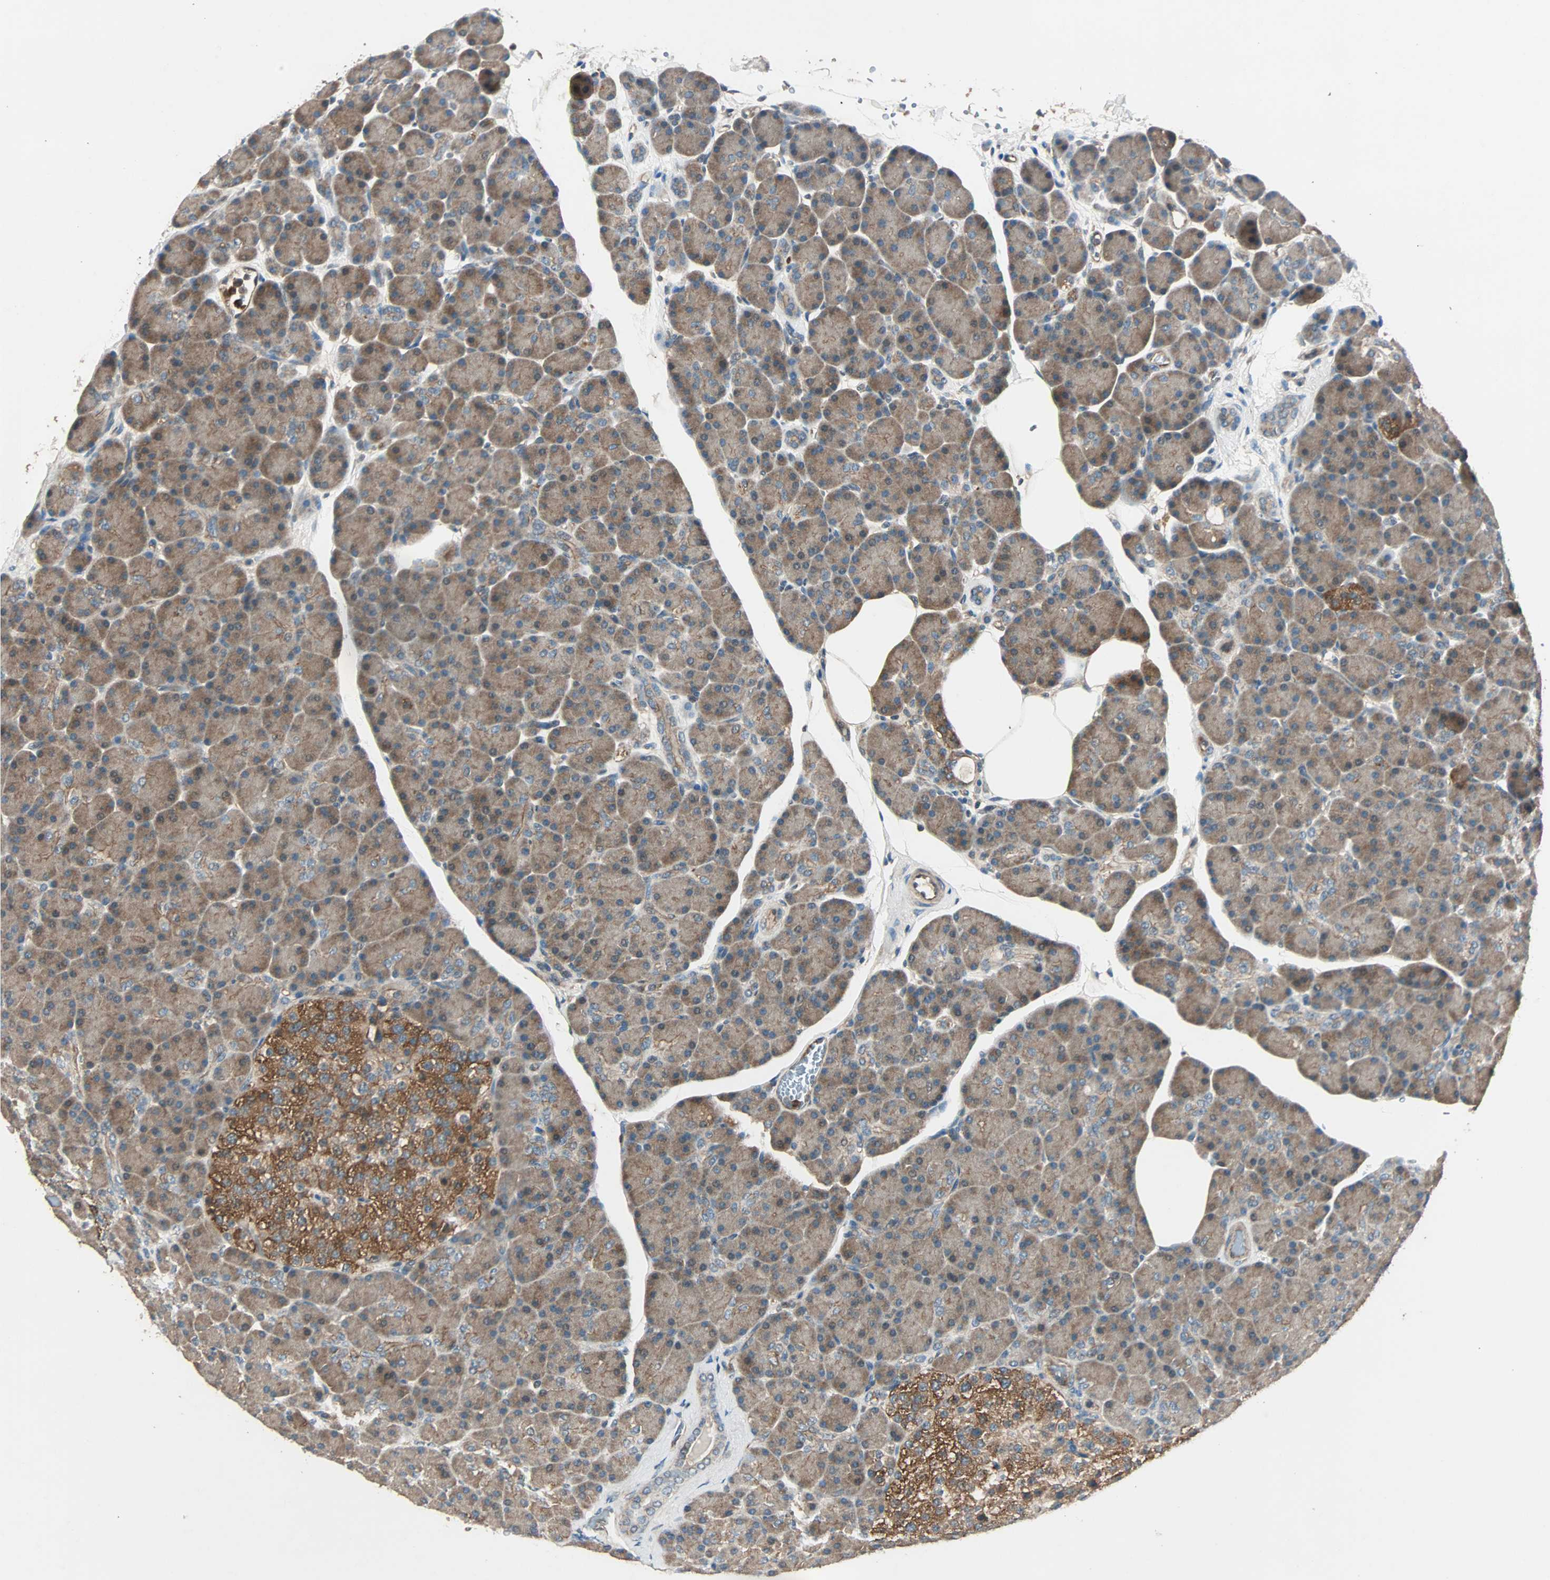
{"staining": {"intensity": "moderate", "quantity": ">75%", "location": "cytoplasmic/membranous"}, "tissue": "pancreas", "cell_type": "Exocrine glandular cells", "image_type": "normal", "snomed": [{"axis": "morphology", "description": "Normal tissue, NOS"}, {"axis": "topography", "description": "Pancreas"}], "caption": "Immunohistochemistry (IHC) image of unremarkable human pancreas stained for a protein (brown), which displays medium levels of moderate cytoplasmic/membranous positivity in approximately >75% of exocrine glandular cells.", "gene": "GCK", "patient": {"sex": "female", "age": 43}}